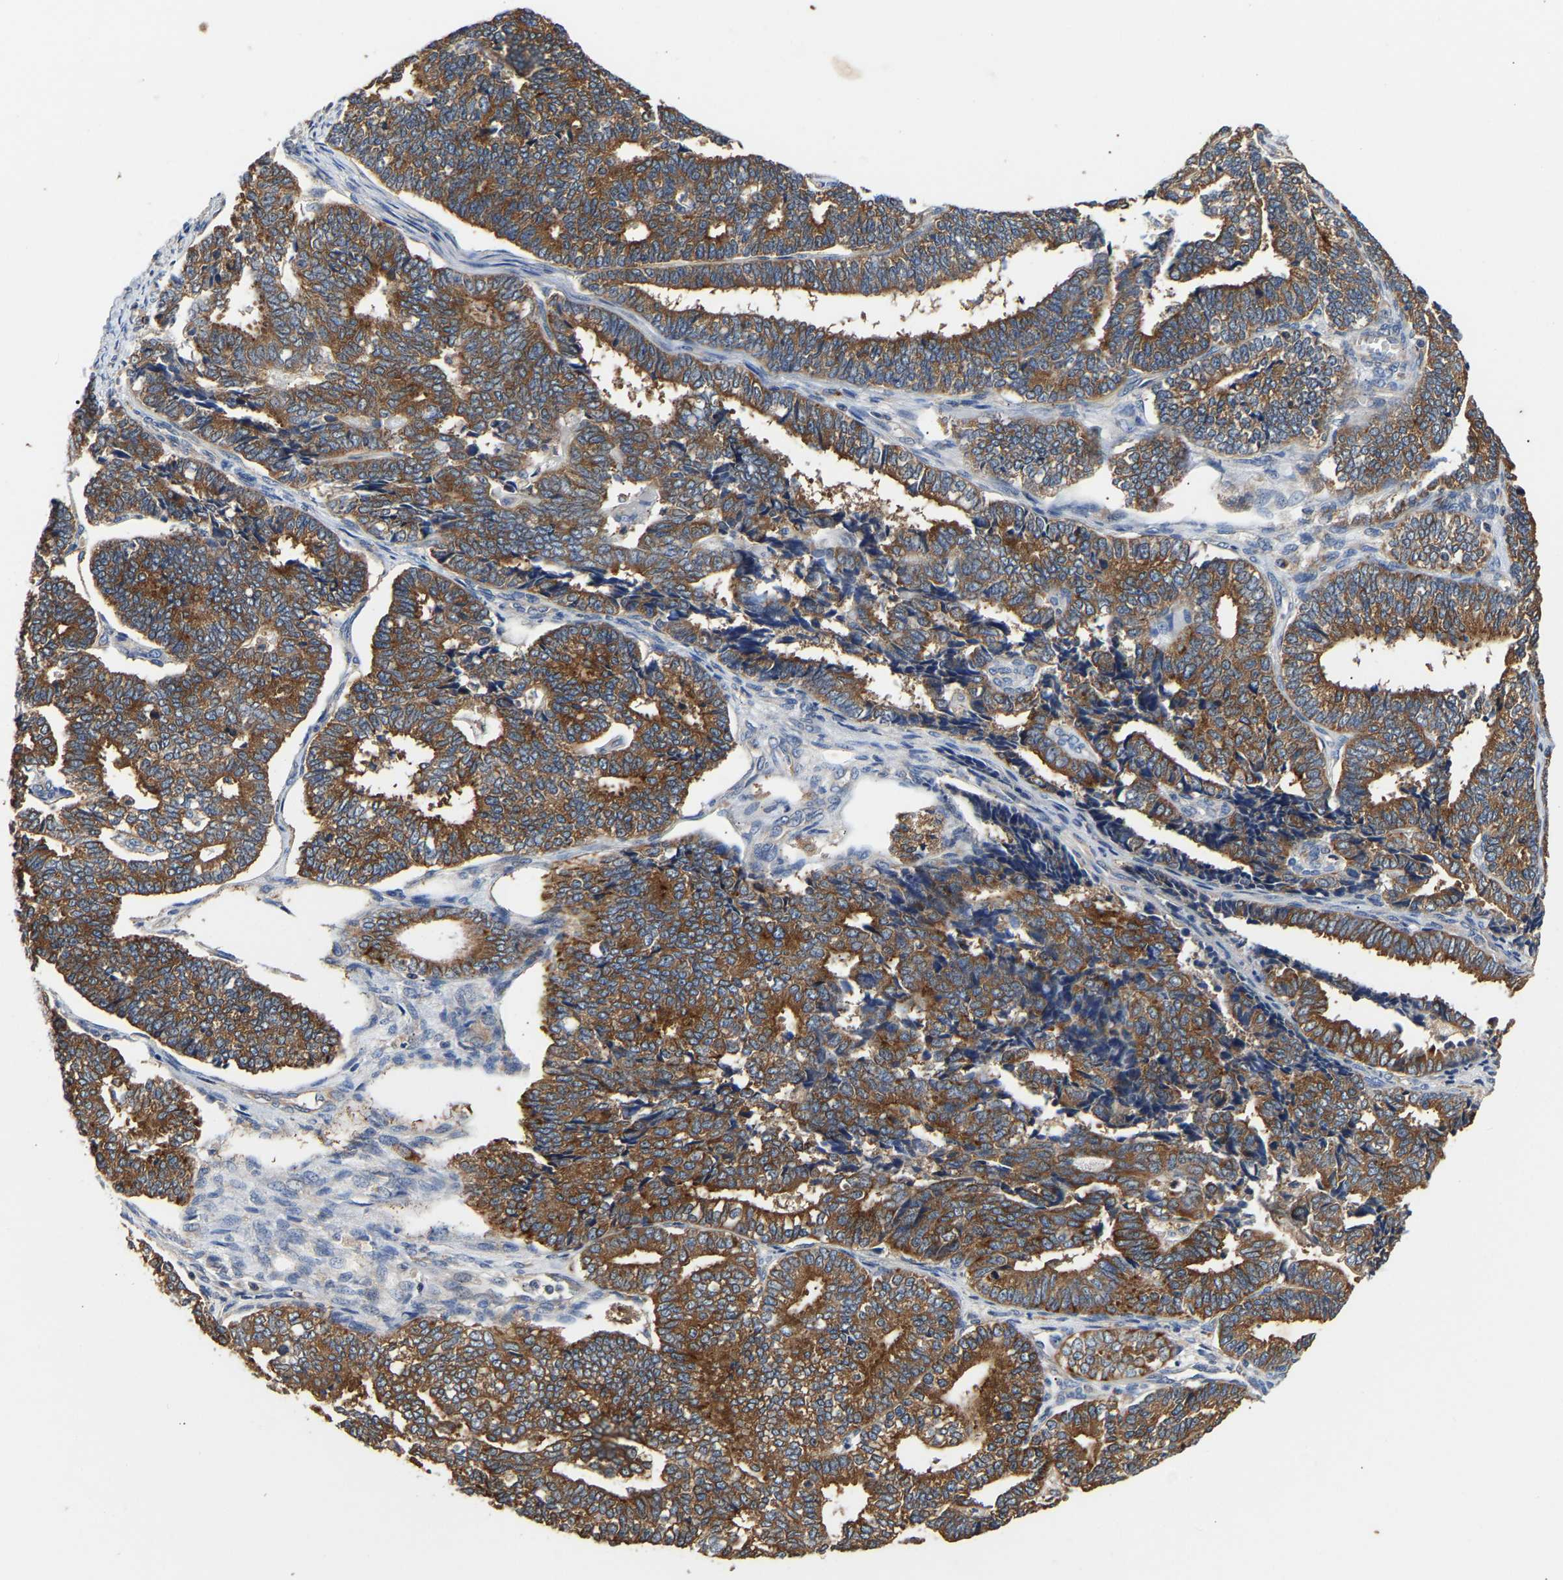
{"staining": {"intensity": "moderate", "quantity": ">75%", "location": "cytoplasmic/membranous"}, "tissue": "endometrial cancer", "cell_type": "Tumor cells", "image_type": "cancer", "snomed": [{"axis": "morphology", "description": "Adenocarcinoma, NOS"}, {"axis": "topography", "description": "Endometrium"}], "caption": "Tumor cells display moderate cytoplasmic/membranous positivity in approximately >75% of cells in endometrial cancer. Nuclei are stained in blue.", "gene": "LRBA", "patient": {"sex": "female", "age": 70}}